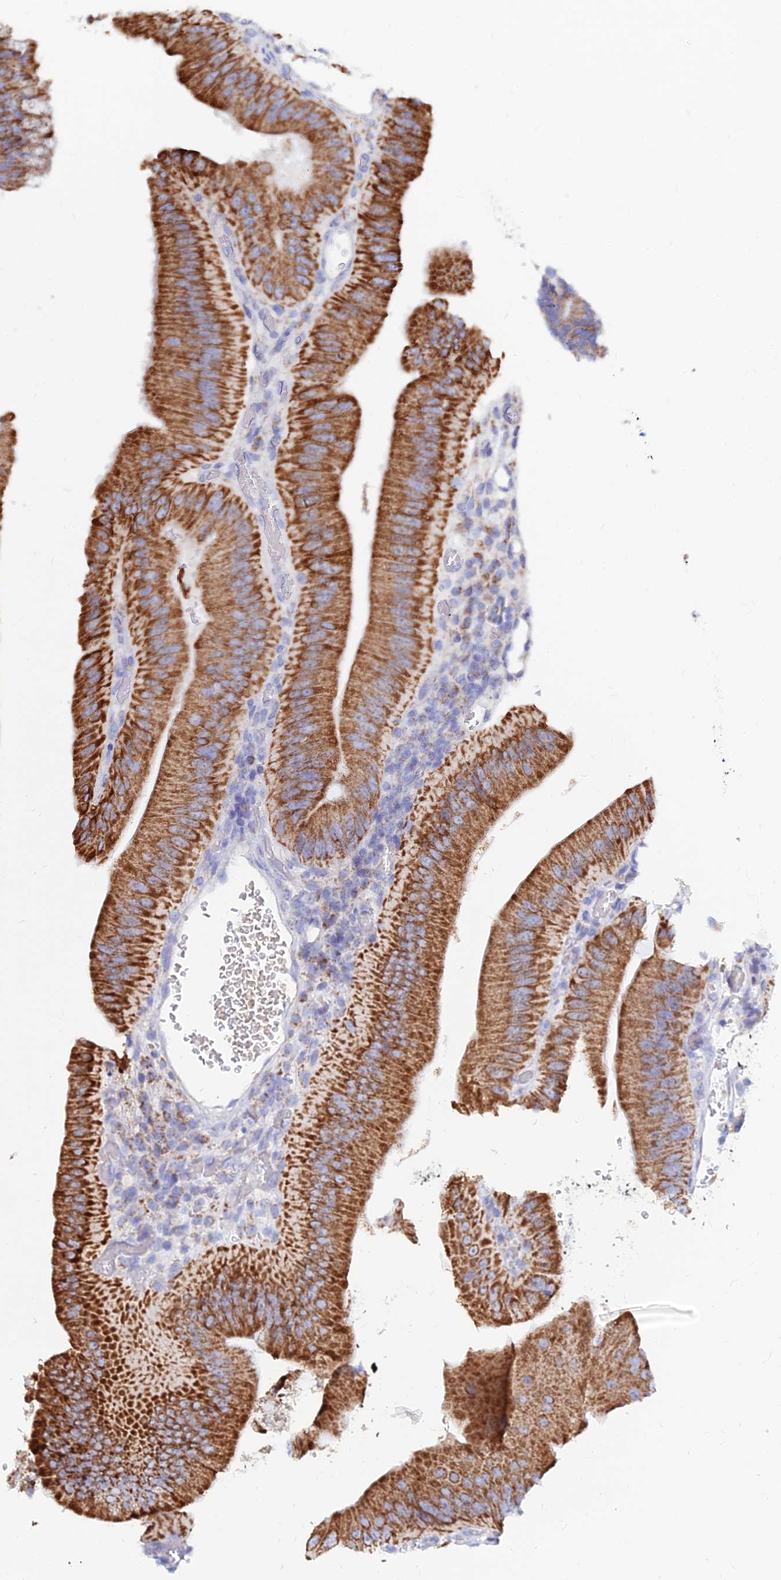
{"staining": {"intensity": "strong", "quantity": ">75%", "location": "cytoplasmic/membranous"}, "tissue": "colorectal cancer", "cell_type": "Tumor cells", "image_type": "cancer", "snomed": [{"axis": "morphology", "description": "Adenocarcinoma, NOS"}, {"axis": "topography", "description": "Colon"}], "caption": "An immunohistochemistry (IHC) image of neoplastic tissue is shown. Protein staining in brown shows strong cytoplasmic/membranous positivity in colorectal adenocarcinoma within tumor cells.", "gene": "MGST1", "patient": {"sex": "female", "age": 43}}